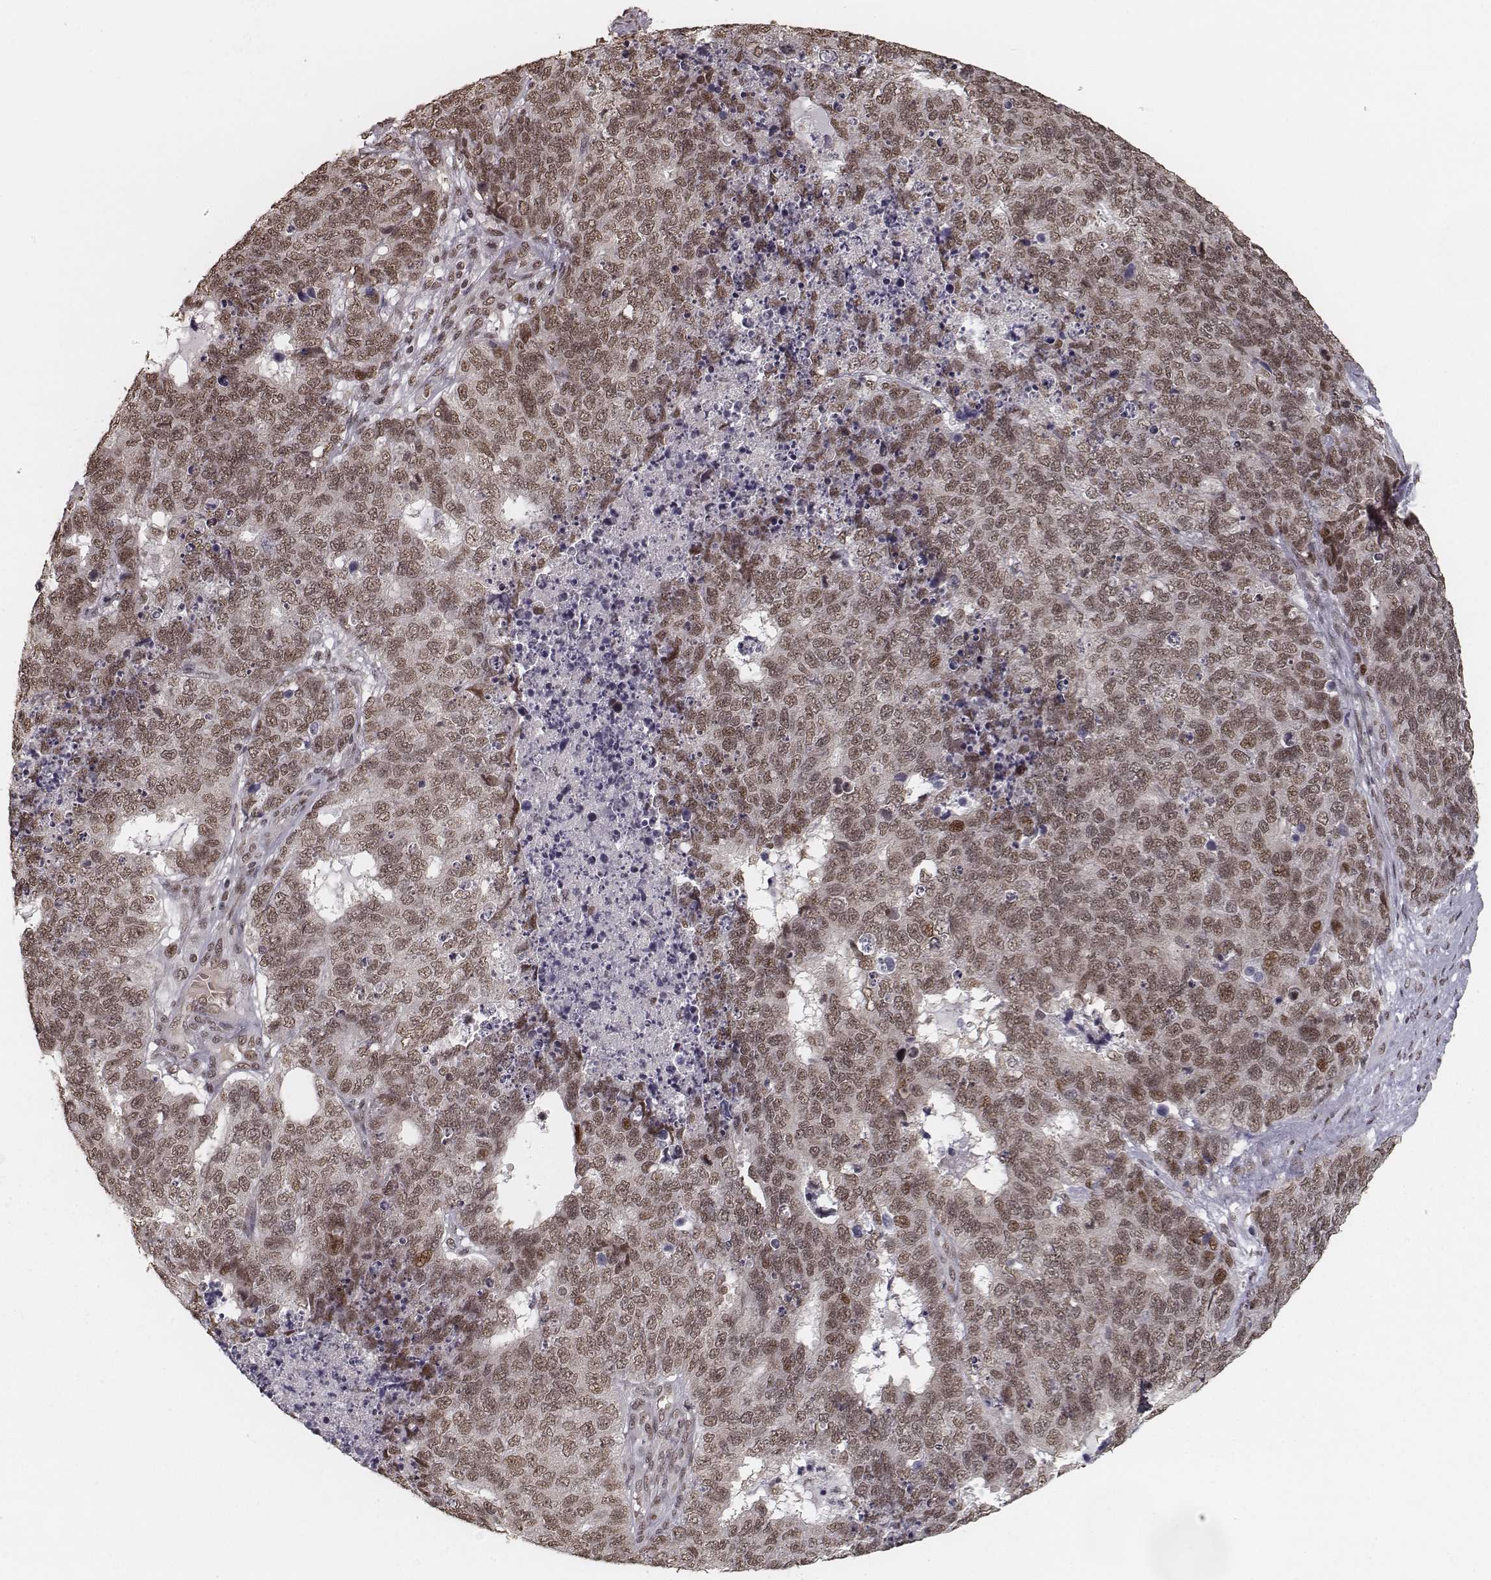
{"staining": {"intensity": "moderate", "quantity": ">75%", "location": "nuclear"}, "tissue": "cervical cancer", "cell_type": "Tumor cells", "image_type": "cancer", "snomed": [{"axis": "morphology", "description": "Squamous cell carcinoma, NOS"}, {"axis": "topography", "description": "Cervix"}], "caption": "Immunohistochemical staining of squamous cell carcinoma (cervical) exhibits medium levels of moderate nuclear staining in approximately >75% of tumor cells. (Stains: DAB in brown, nuclei in blue, Microscopy: brightfield microscopy at high magnification).", "gene": "HMGA2", "patient": {"sex": "female", "age": 63}}